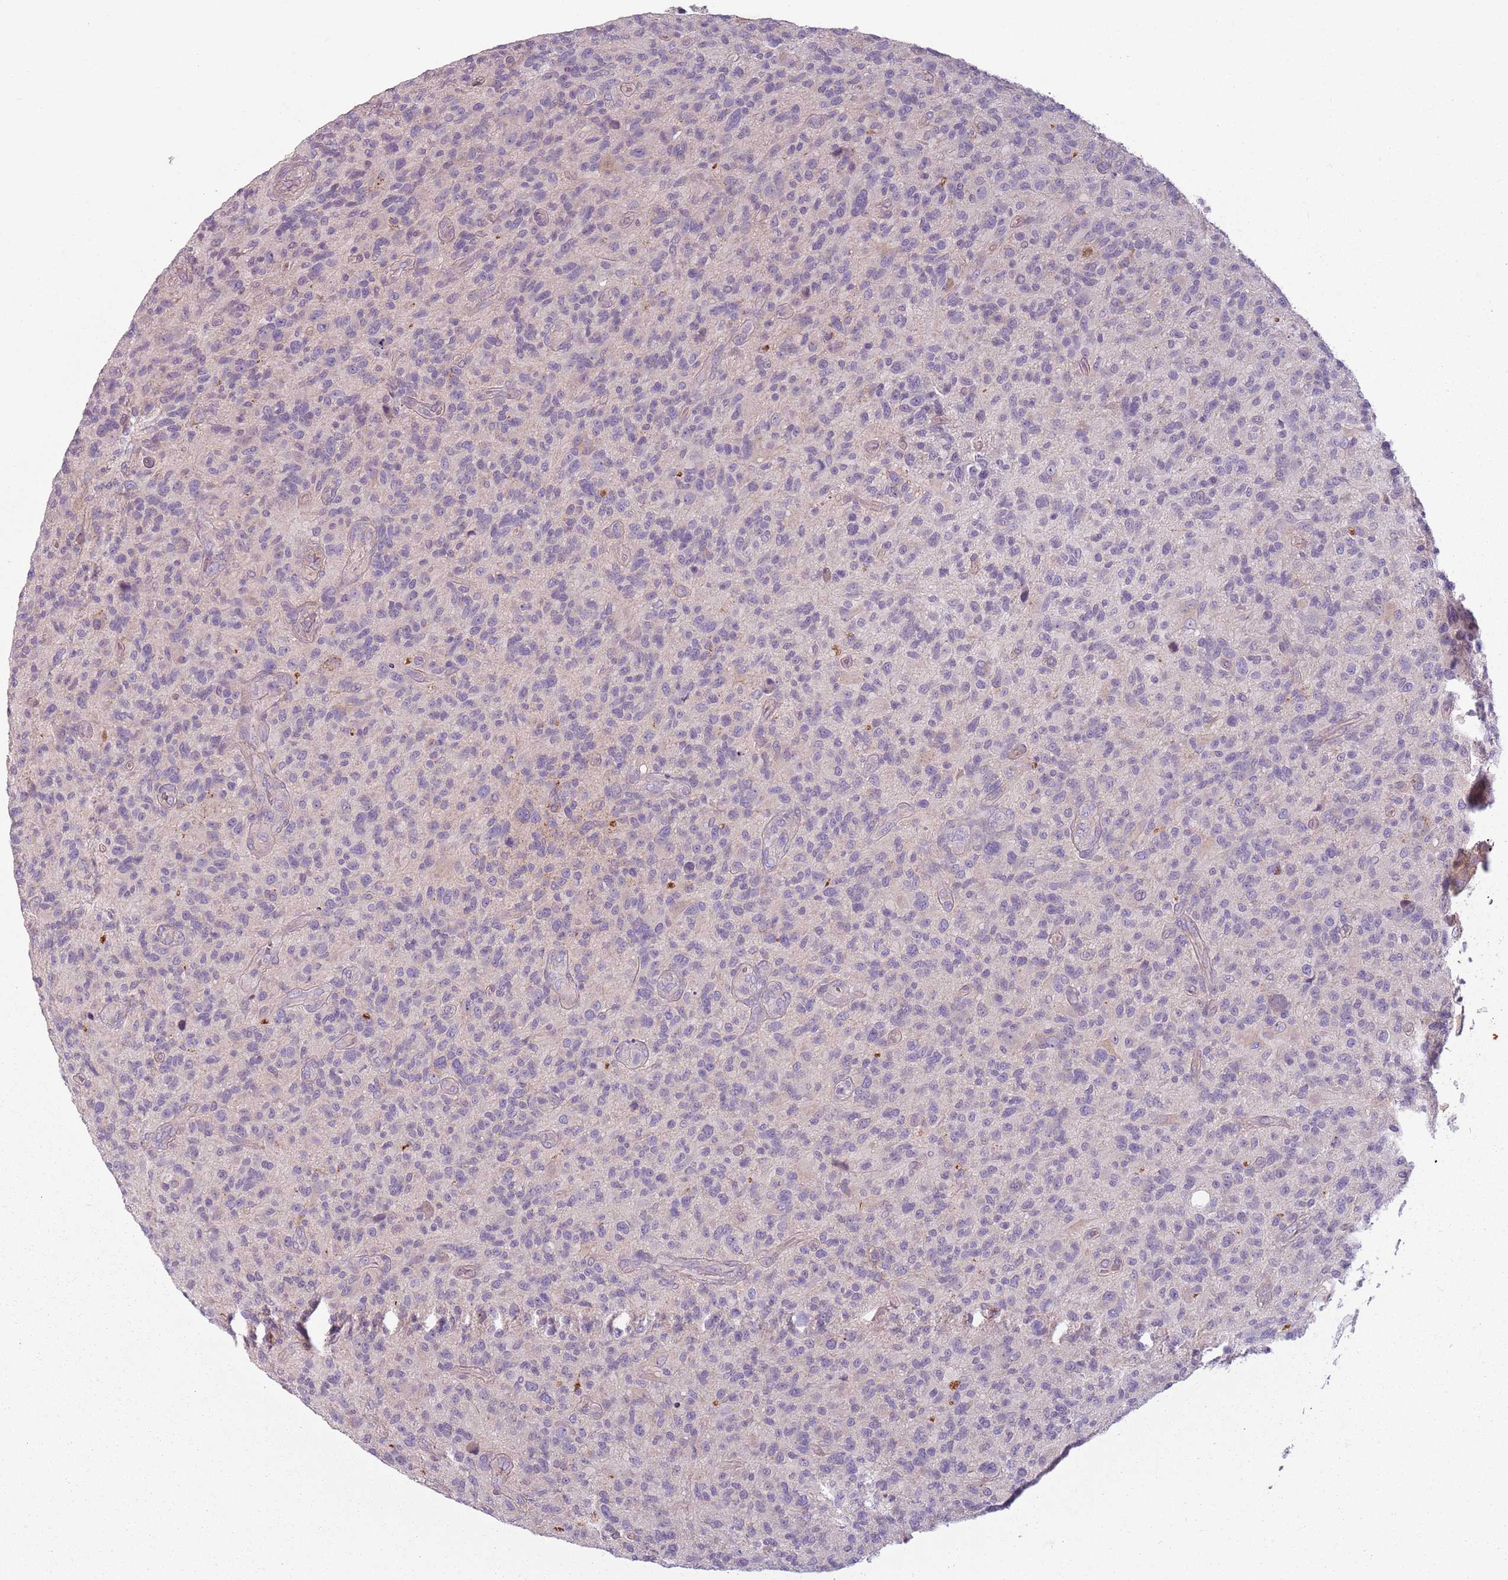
{"staining": {"intensity": "negative", "quantity": "none", "location": "none"}, "tissue": "glioma", "cell_type": "Tumor cells", "image_type": "cancer", "snomed": [{"axis": "morphology", "description": "Glioma, malignant, High grade"}, {"axis": "topography", "description": "Brain"}], "caption": "The photomicrograph displays no staining of tumor cells in glioma. (DAB immunohistochemistry, high magnification).", "gene": "TLCD2", "patient": {"sex": "male", "age": 47}}